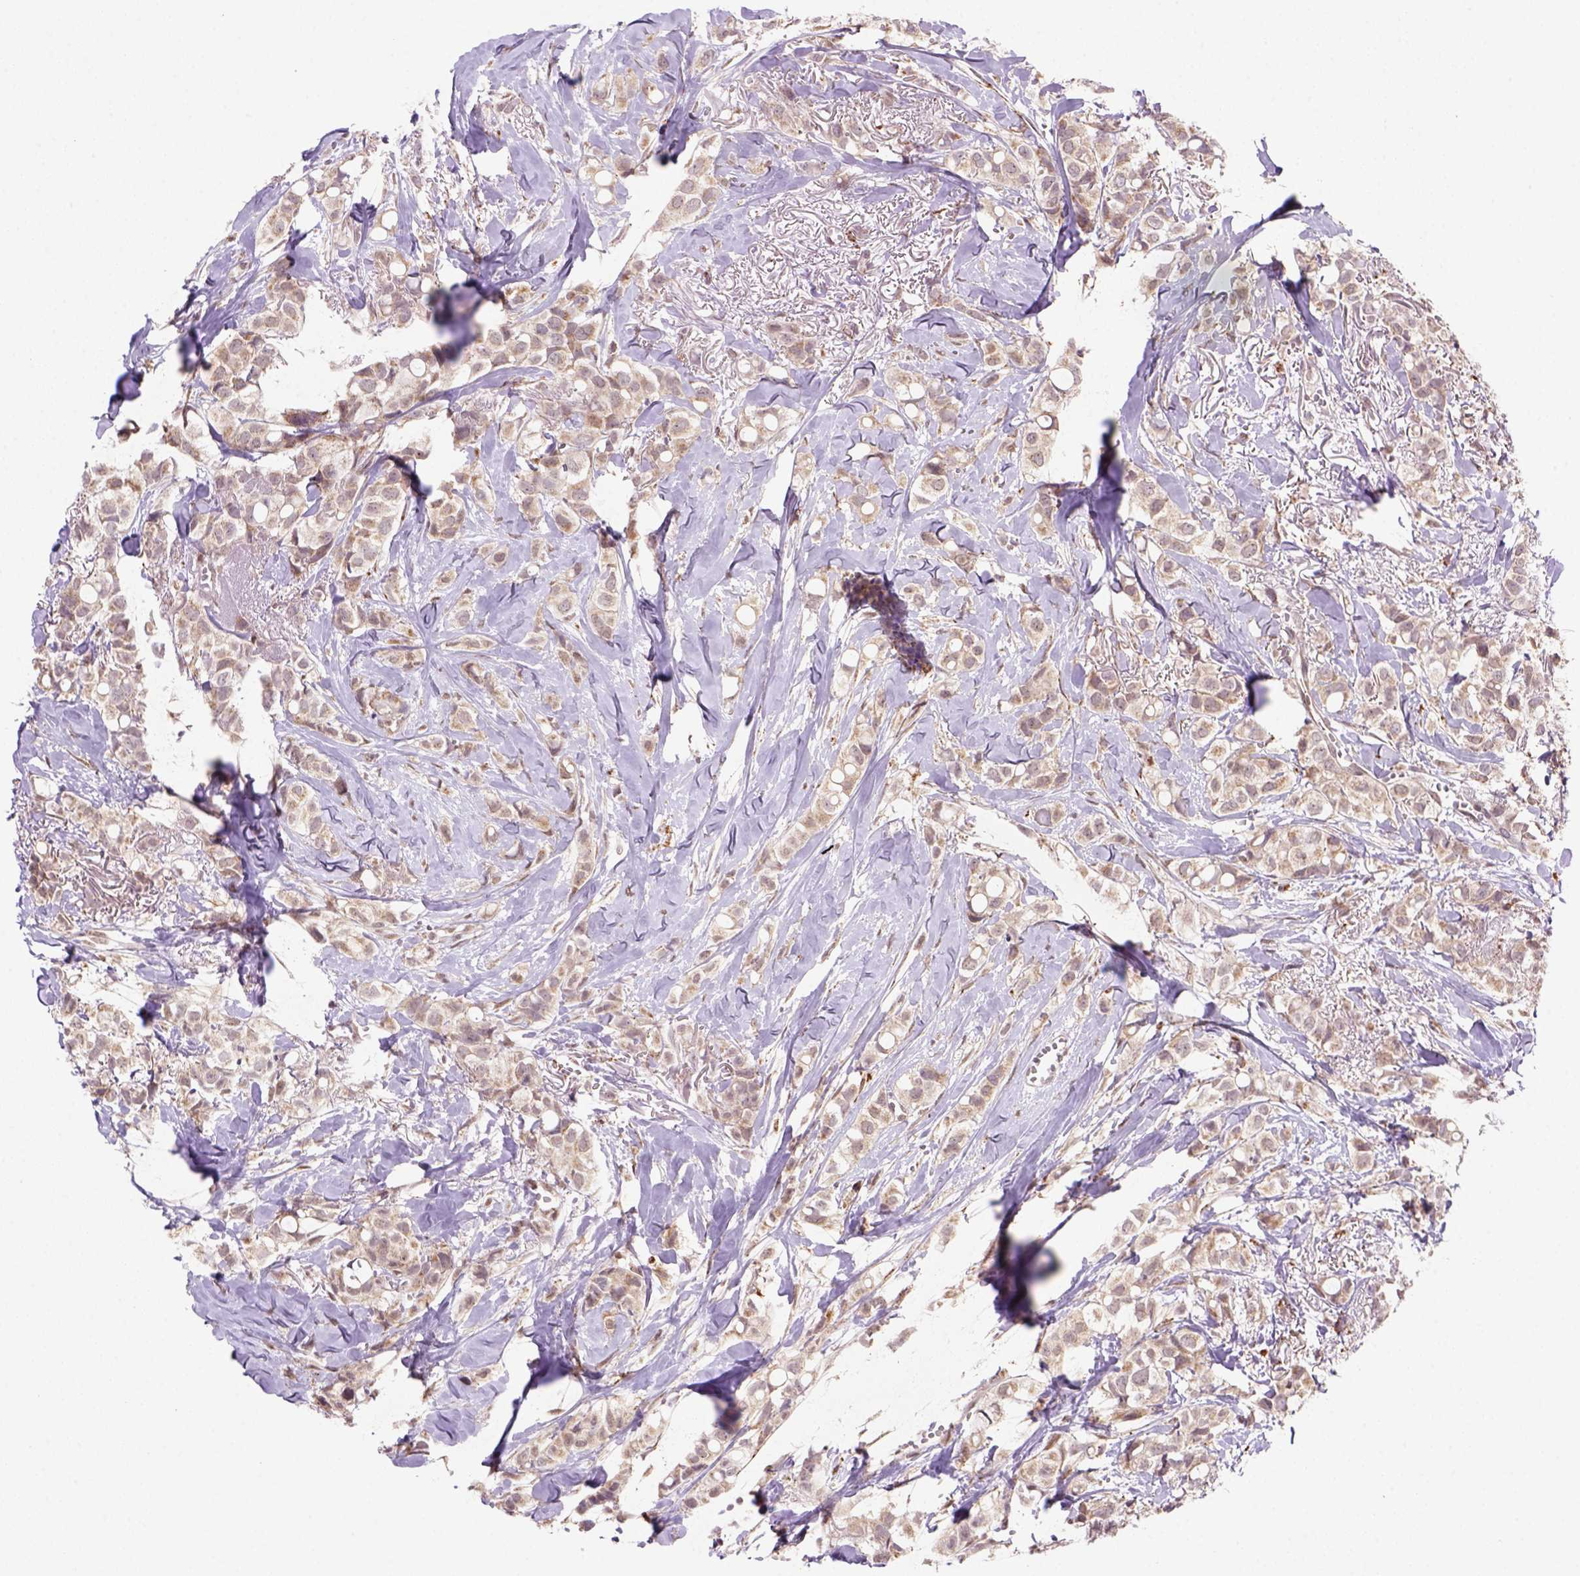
{"staining": {"intensity": "moderate", "quantity": "<25%", "location": "cytoplasmic/membranous"}, "tissue": "breast cancer", "cell_type": "Tumor cells", "image_type": "cancer", "snomed": [{"axis": "morphology", "description": "Duct carcinoma"}, {"axis": "topography", "description": "Breast"}], "caption": "Tumor cells reveal moderate cytoplasmic/membranous positivity in approximately <25% of cells in breast cancer (infiltrating ductal carcinoma).", "gene": "FZD7", "patient": {"sex": "female", "age": 85}}